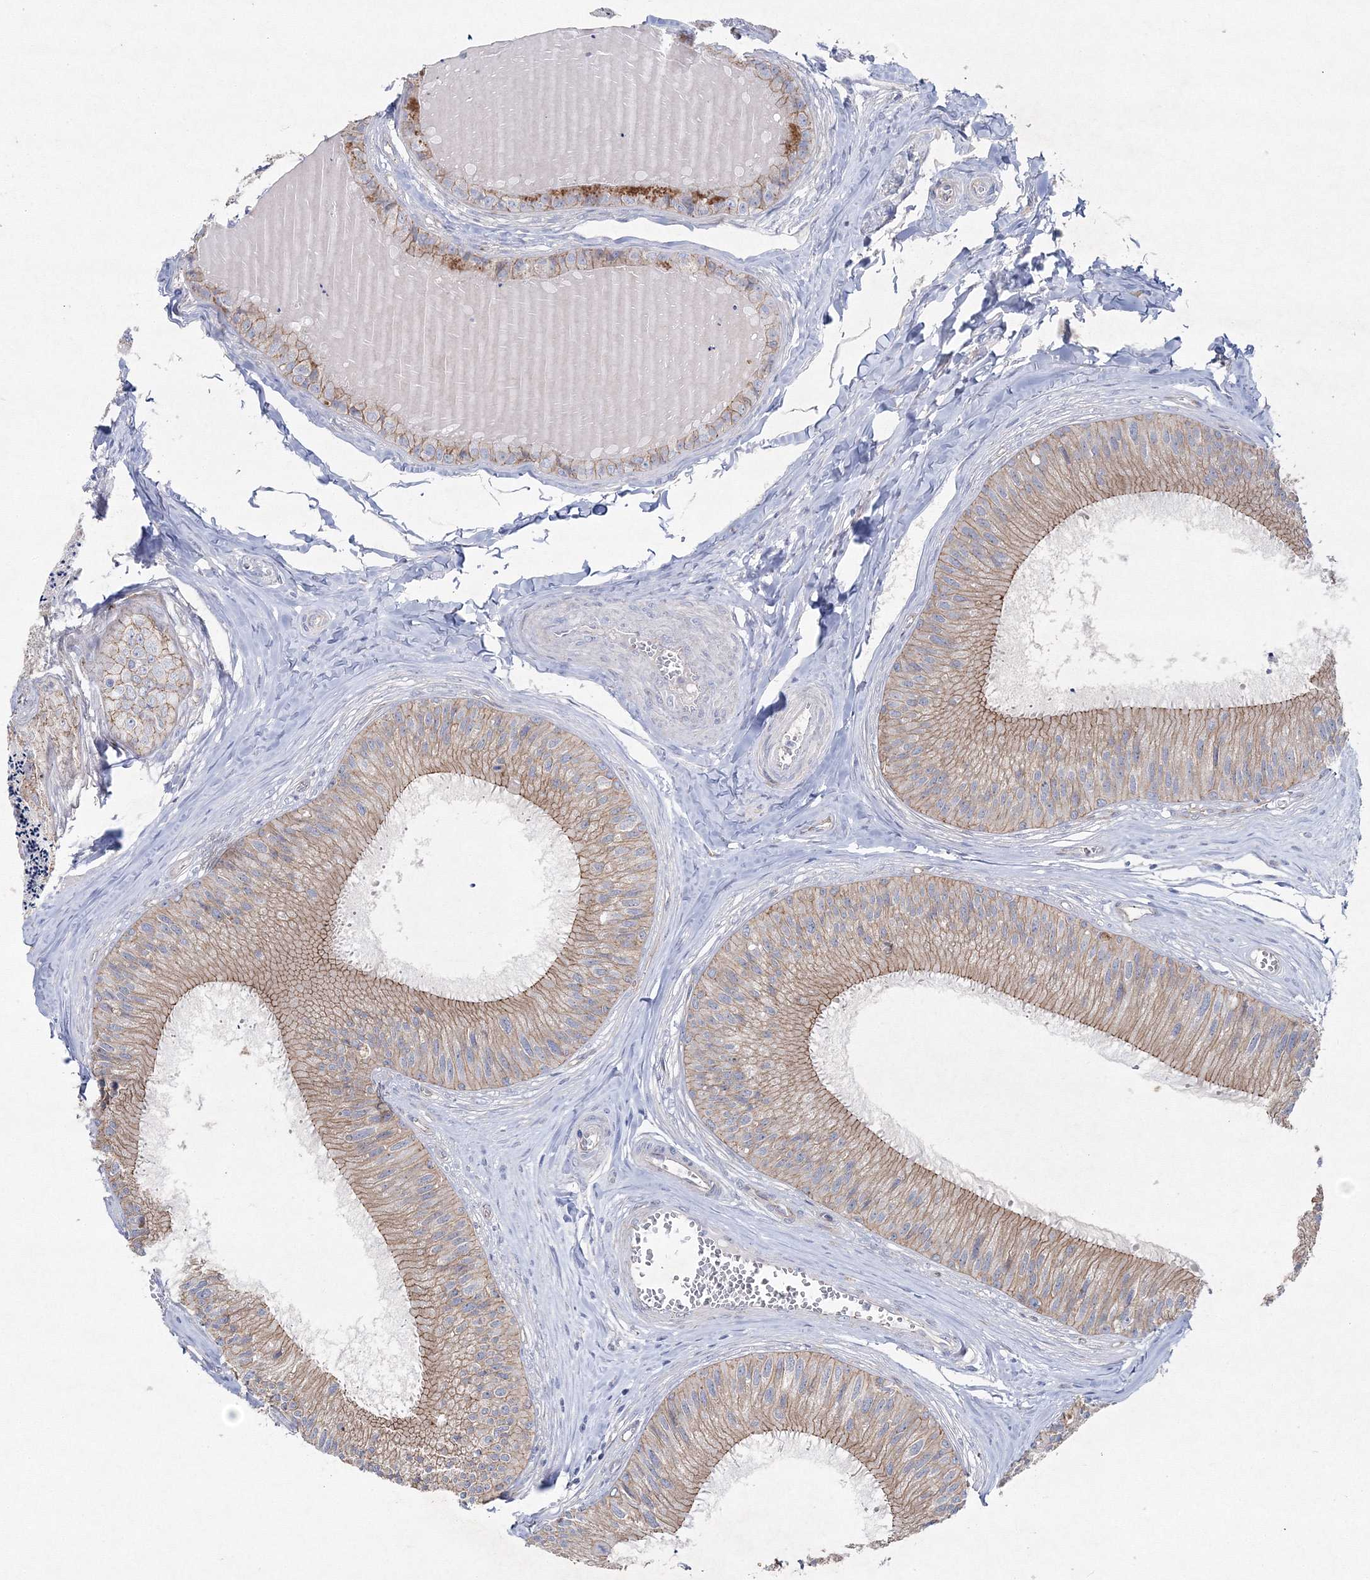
{"staining": {"intensity": "moderate", "quantity": ">75%", "location": "cytoplasmic/membranous"}, "tissue": "epididymis", "cell_type": "Glandular cells", "image_type": "normal", "snomed": [{"axis": "morphology", "description": "Normal tissue, NOS"}, {"axis": "topography", "description": "Epididymis"}], "caption": "The image demonstrates immunohistochemical staining of normal epididymis. There is moderate cytoplasmic/membranous staining is seen in about >75% of glandular cells.", "gene": "NAA40", "patient": {"sex": "male", "age": 31}}